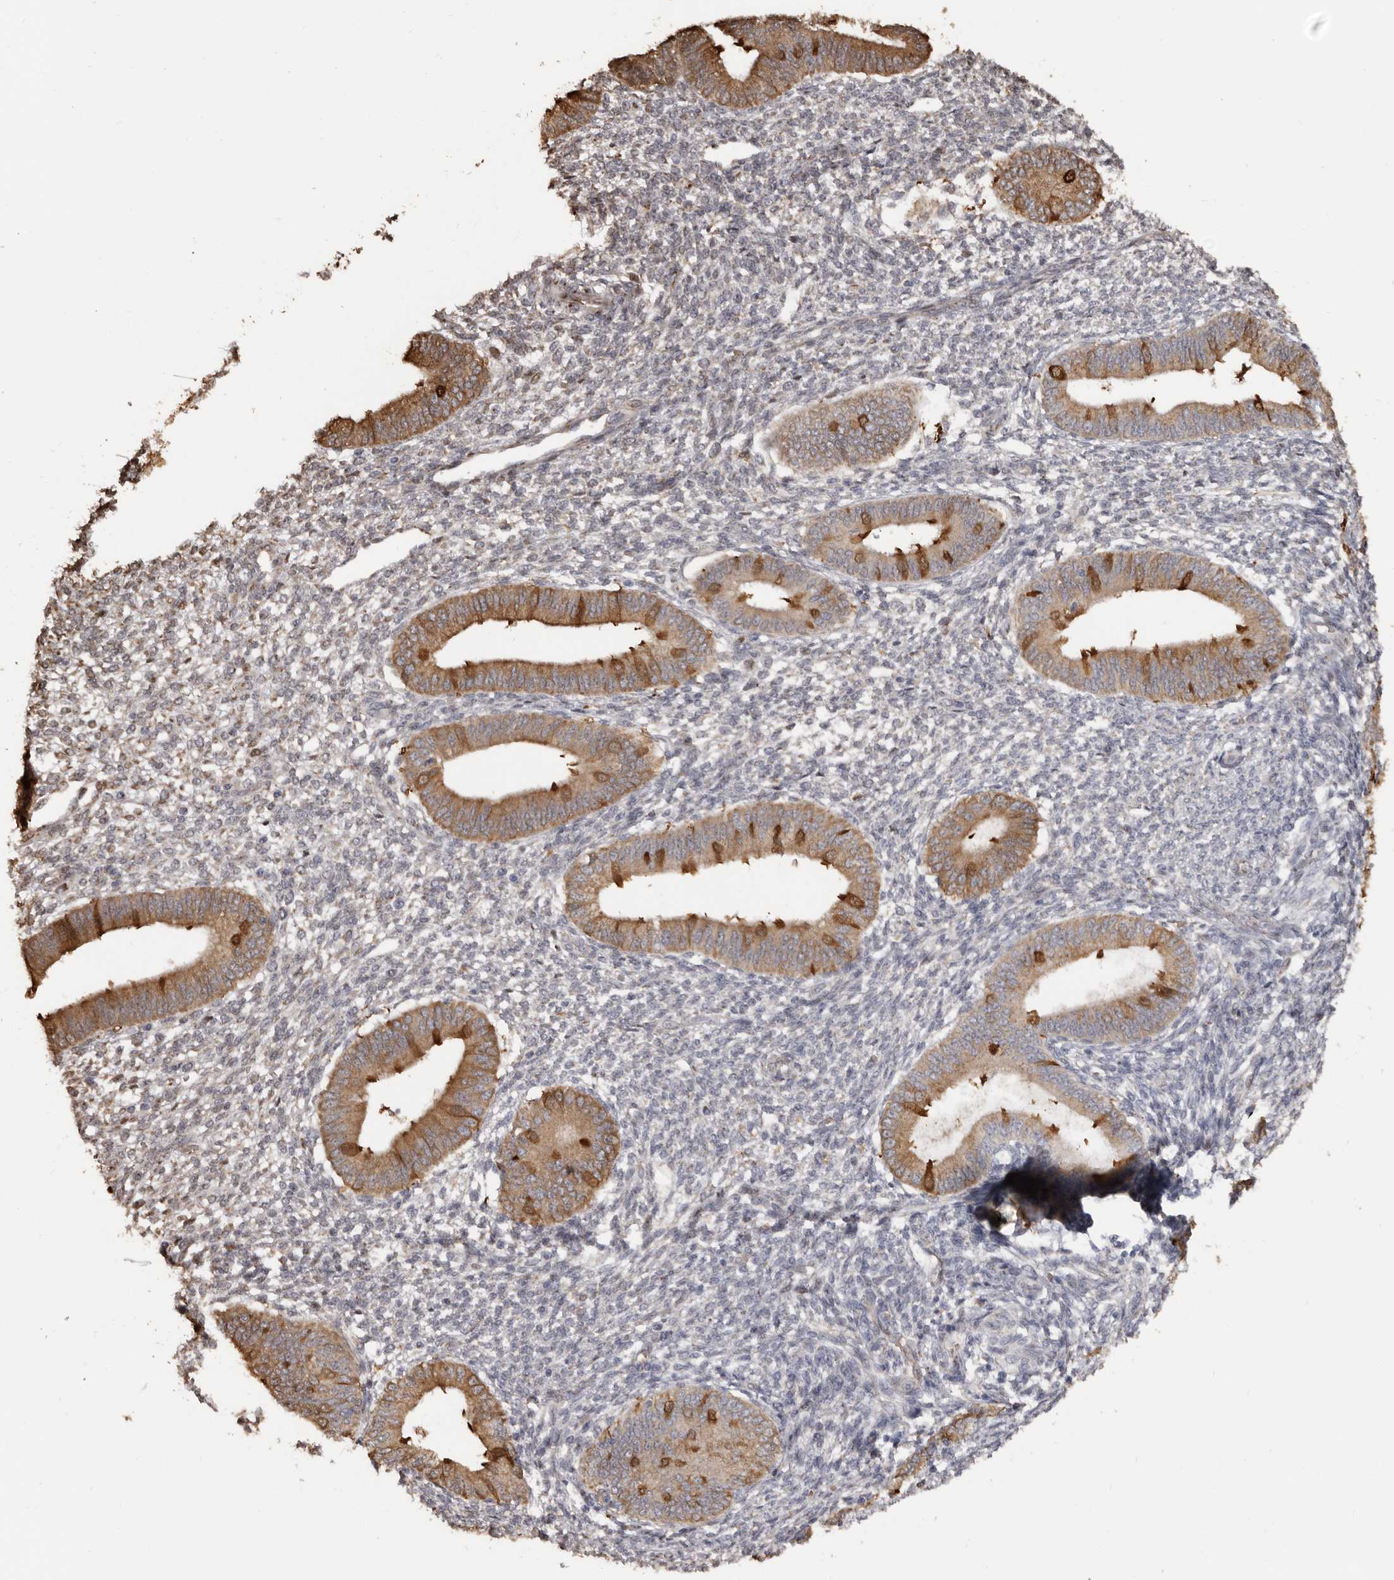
{"staining": {"intensity": "moderate", "quantity": "<25%", "location": "cytoplasmic/membranous"}, "tissue": "endometrium", "cell_type": "Cells in endometrial stroma", "image_type": "normal", "snomed": [{"axis": "morphology", "description": "Normal tissue, NOS"}, {"axis": "topography", "description": "Endometrium"}], "caption": "A high-resolution histopathology image shows IHC staining of normal endometrium, which exhibits moderate cytoplasmic/membranous staining in approximately <25% of cells in endometrial stroma.", "gene": "ENTREP1", "patient": {"sex": "female", "age": 46}}